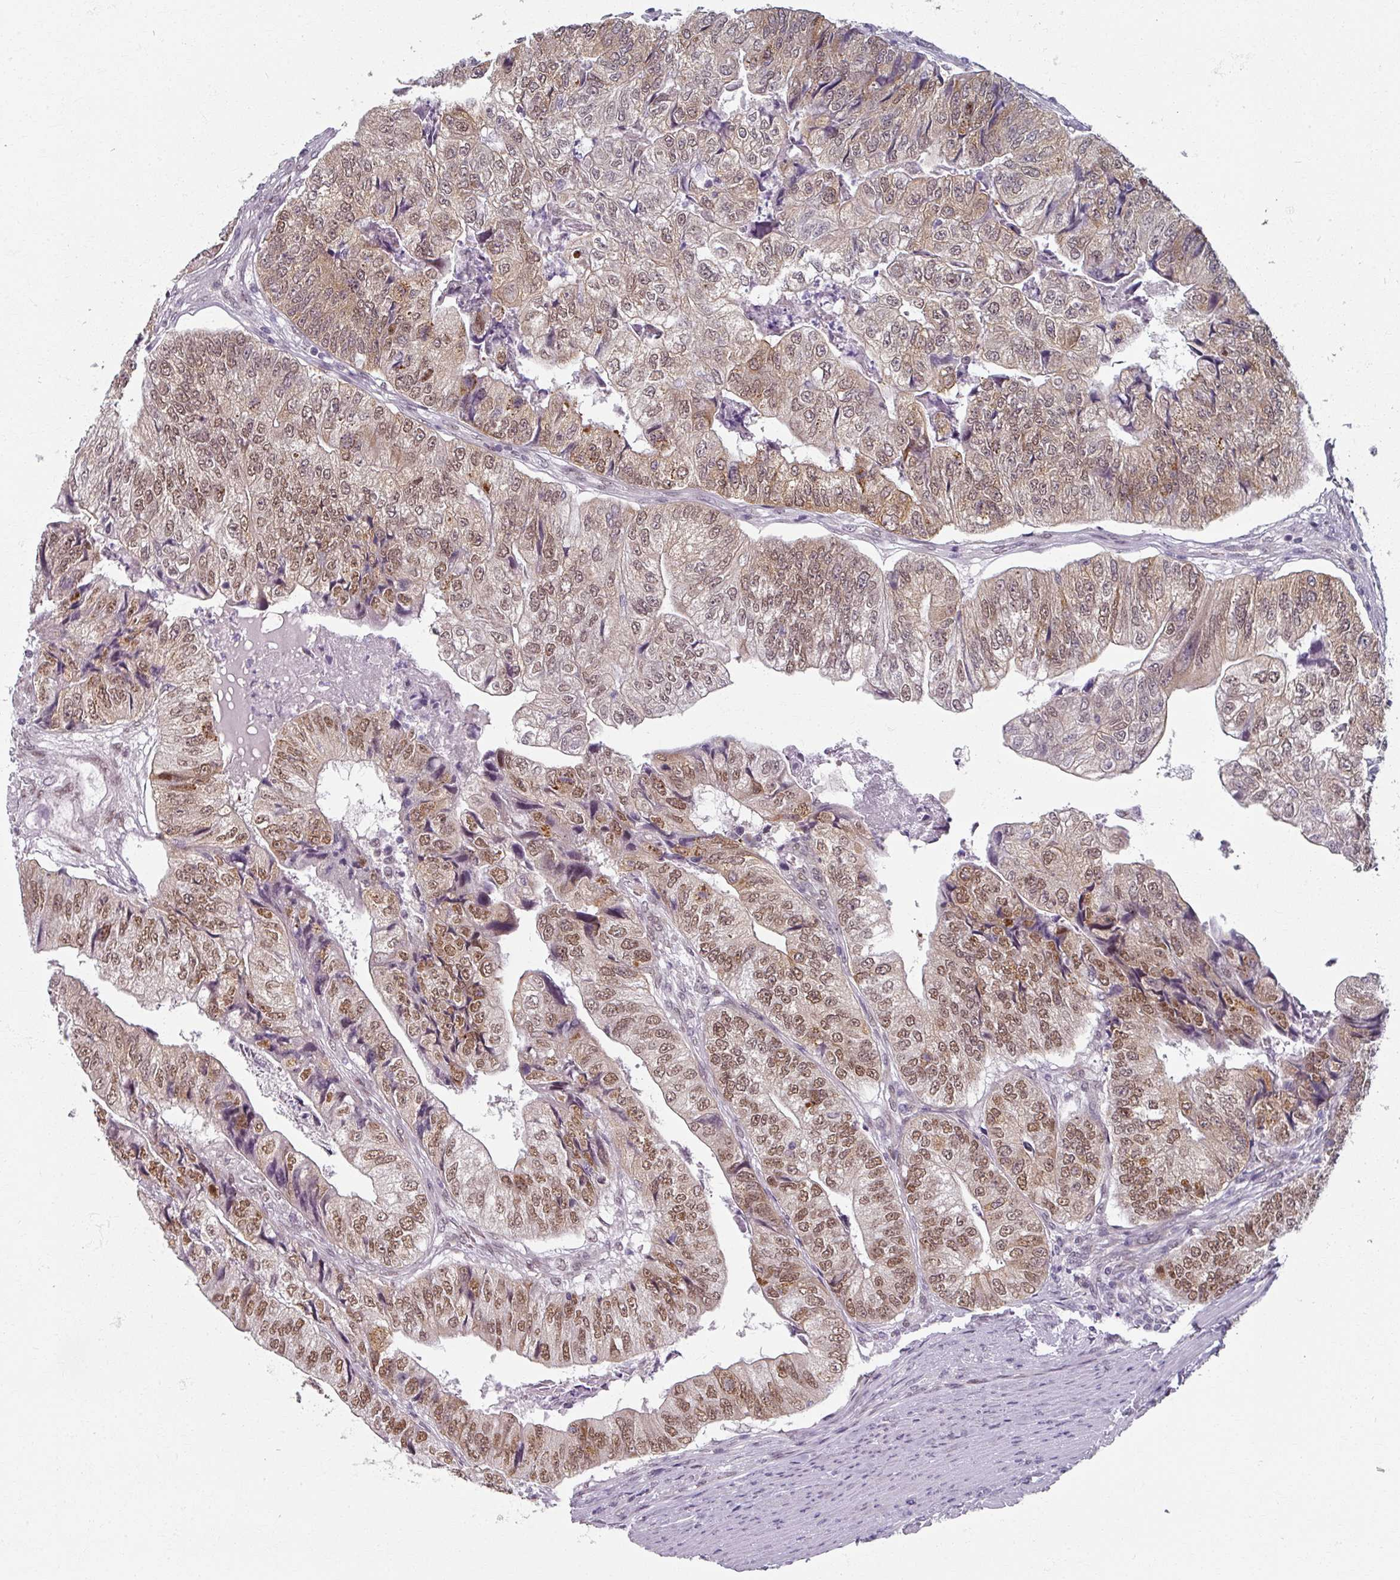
{"staining": {"intensity": "moderate", "quantity": ">75%", "location": "nuclear"}, "tissue": "colorectal cancer", "cell_type": "Tumor cells", "image_type": "cancer", "snomed": [{"axis": "morphology", "description": "Adenocarcinoma, NOS"}, {"axis": "topography", "description": "Colon"}], "caption": "Adenocarcinoma (colorectal) stained for a protein (brown) demonstrates moderate nuclear positive expression in approximately >75% of tumor cells.", "gene": "RIPOR3", "patient": {"sex": "female", "age": 67}}